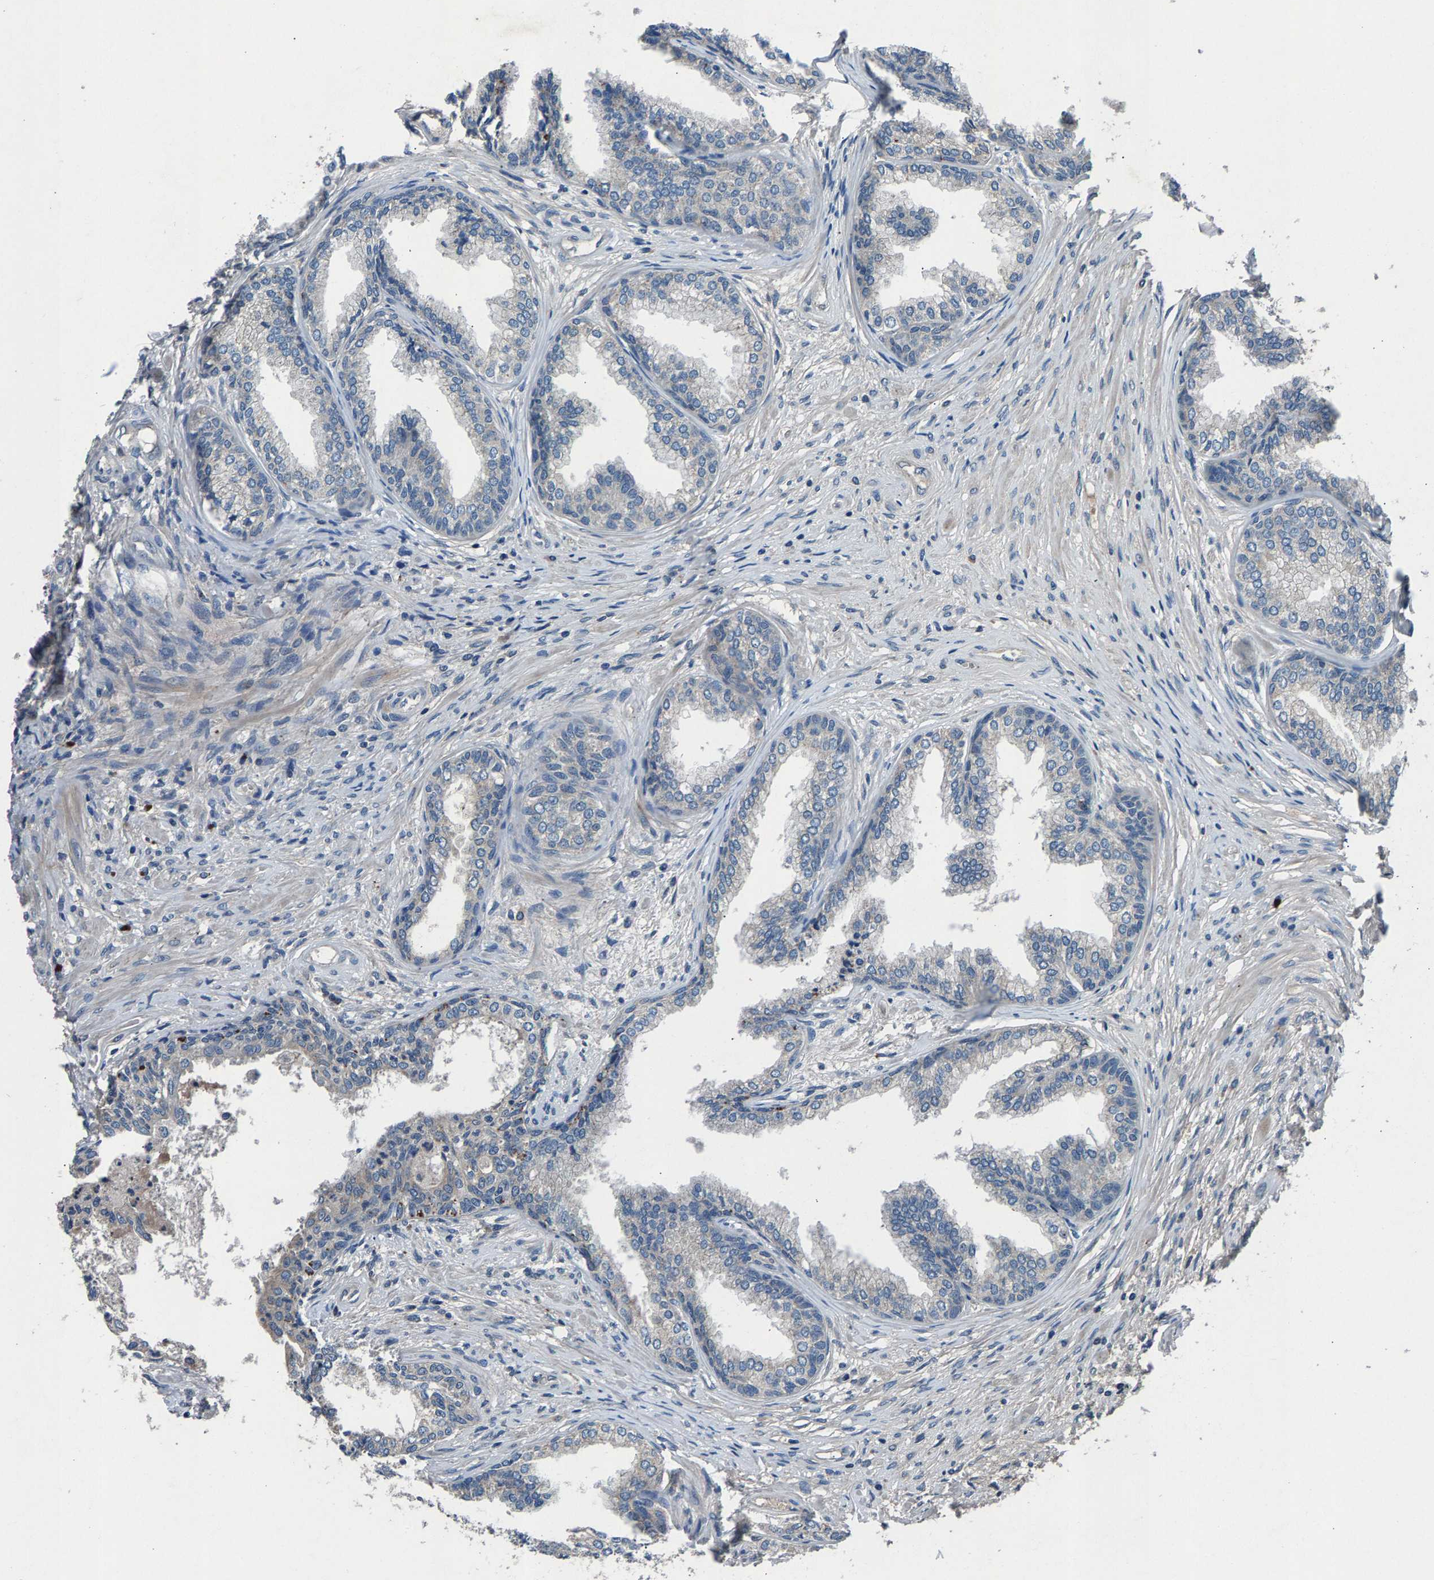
{"staining": {"intensity": "moderate", "quantity": "<25%", "location": "cytoplasmic/membranous"}, "tissue": "prostate", "cell_type": "Glandular cells", "image_type": "normal", "snomed": [{"axis": "morphology", "description": "Normal tissue, NOS"}, {"axis": "topography", "description": "Prostate"}], "caption": "A high-resolution micrograph shows IHC staining of benign prostate, which exhibits moderate cytoplasmic/membranous expression in about <25% of glandular cells. The protein of interest is stained brown, and the nuclei are stained in blue (DAB IHC with brightfield microscopy, high magnification).", "gene": "PRXL2C", "patient": {"sex": "male", "age": 76}}